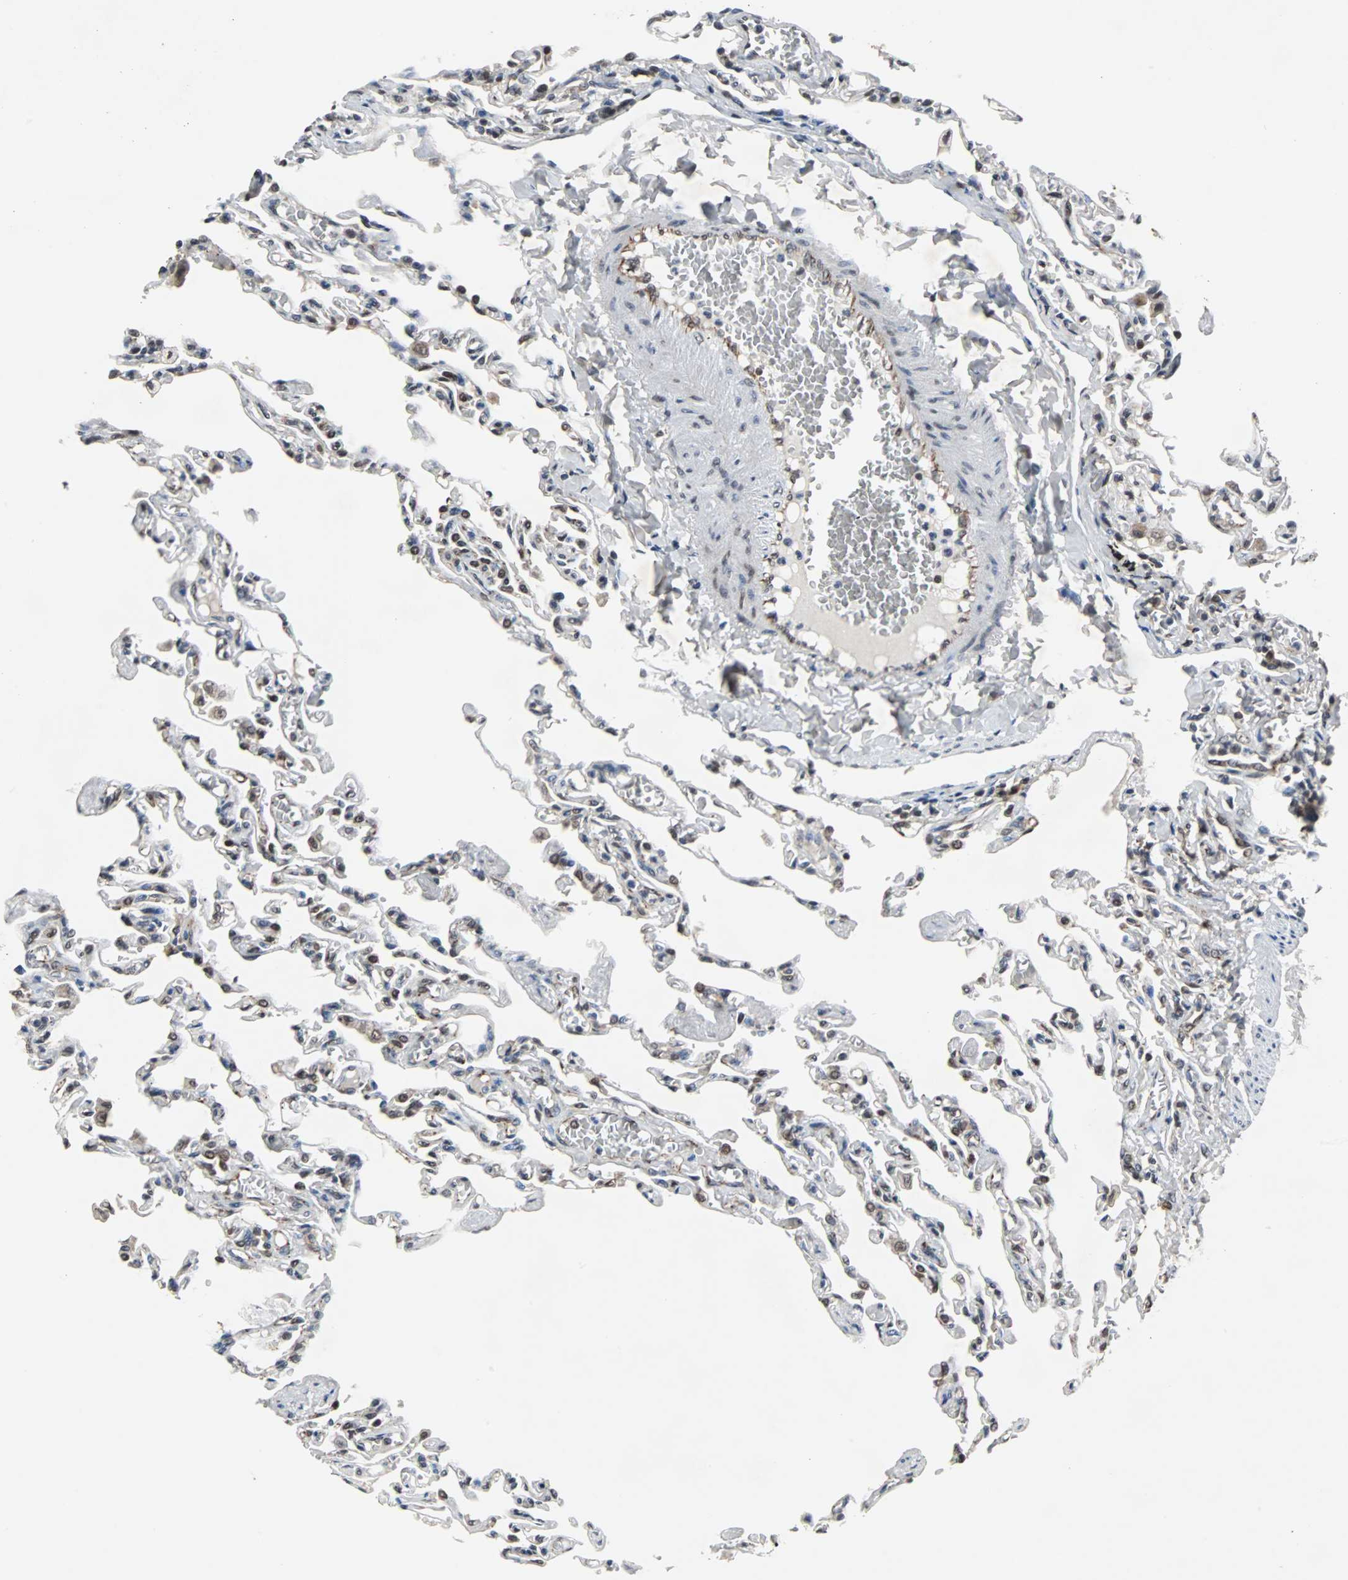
{"staining": {"intensity": "weak", "quantity": ">75%", "location": "cytoplasmic/membranous"}, "tissue": "lung", "cell_type": "Alveolar cells", "image_type": "normal", "snomed": [{"axis": "morphology", "description": "Normal tissue, NOS"}, {"axis": "topography", "description": "Lung"}], "caption": "High-power microscopy captured an IHC histopathology image of benign lung, revealing weak cytoplasmic/membranous positivity in approximately >75% of alveolar cells.", "gene": "LSR", "patient": {"sex": "male", "age": 21}}